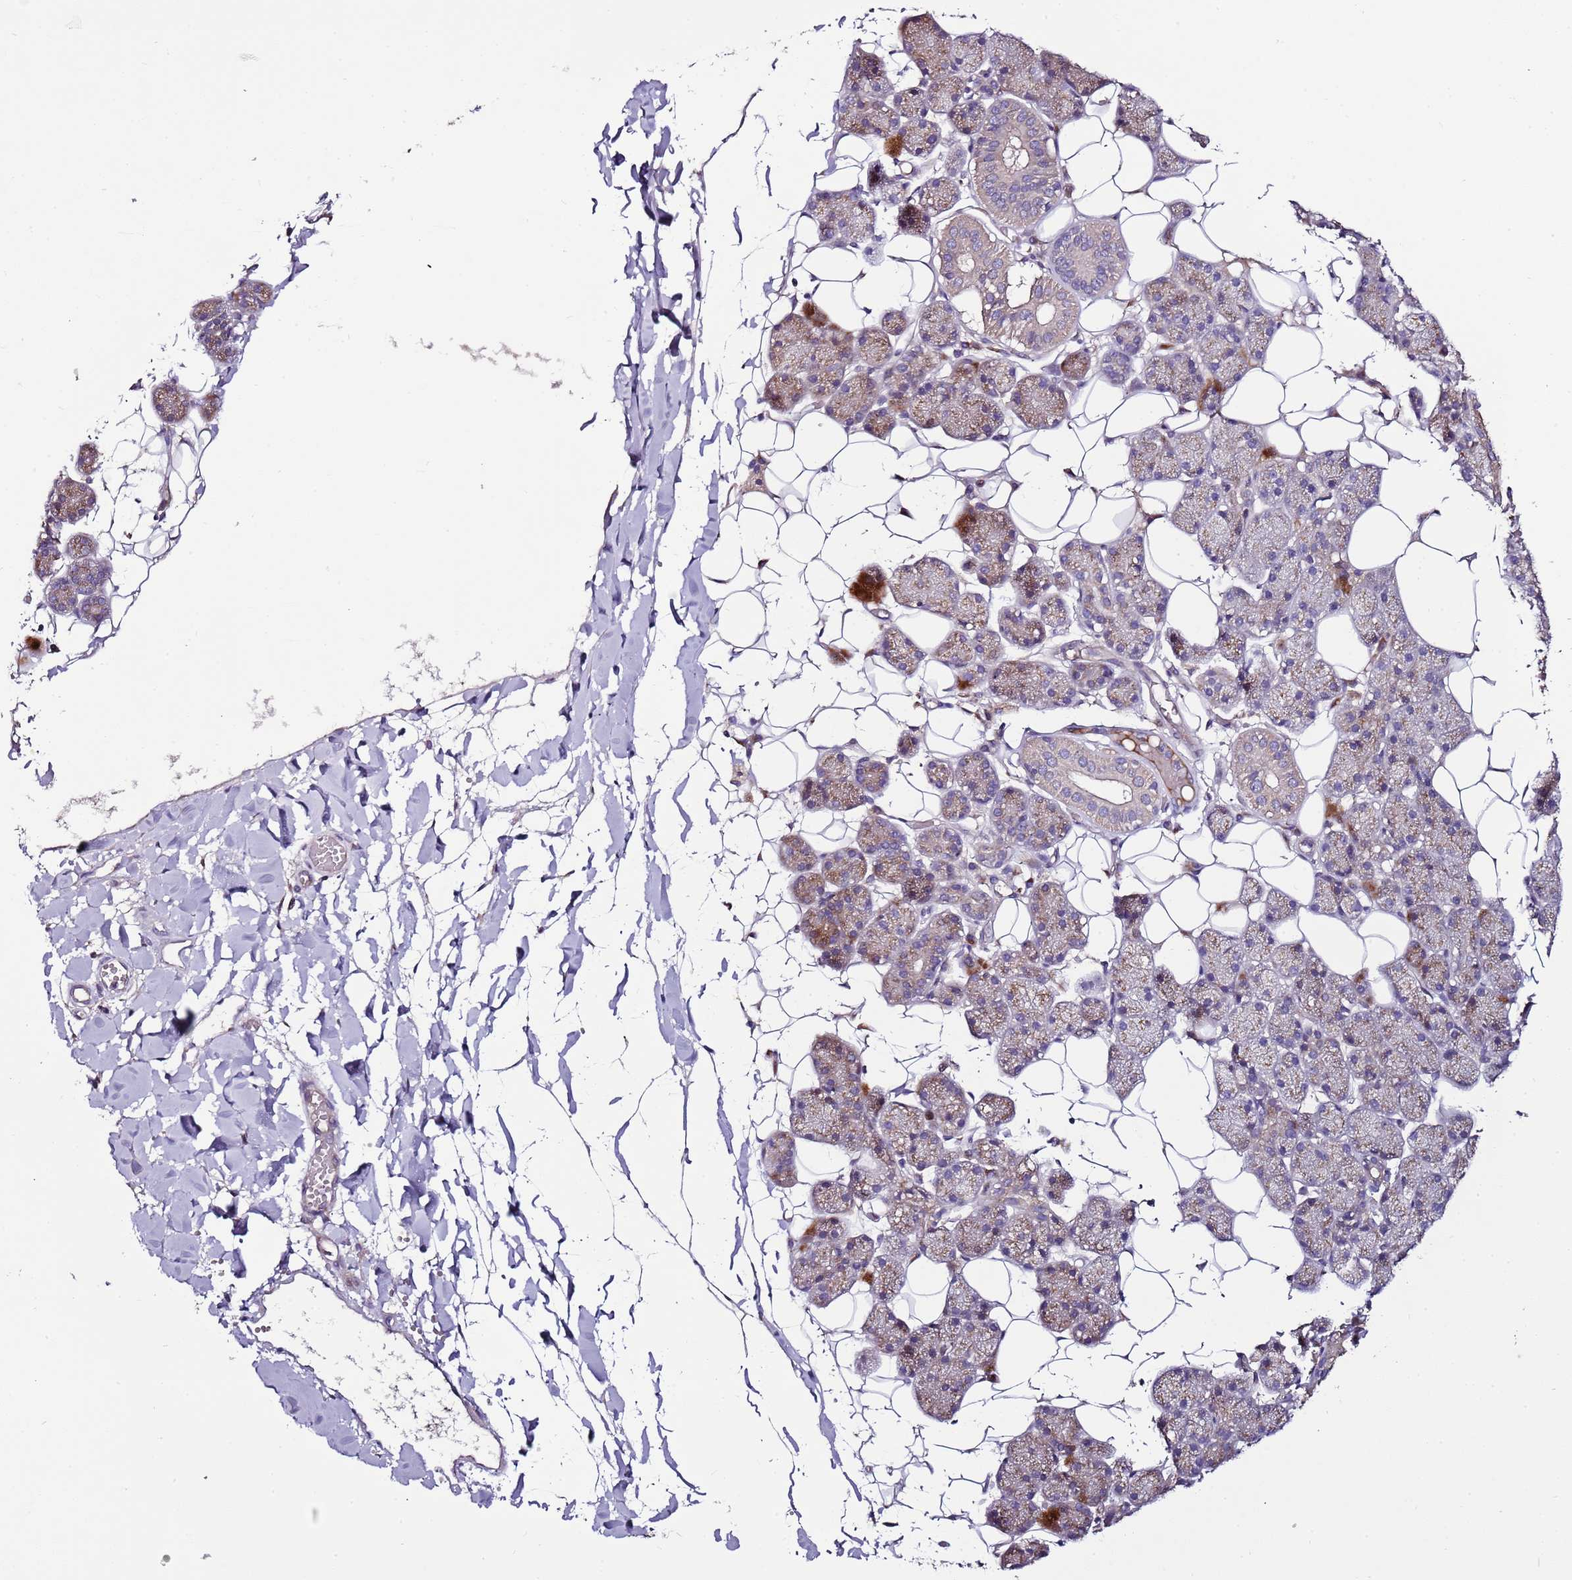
{"staining": {"intensity": "strong", "quantity": "<25%", "location": "cytoplasmic/membranous"}, "tissue": "salivary gland", "cell_type": "Glandular cells", "image_type": "normal", "snomed": [{"axis": "morphology", "description": "Normal tissue, NOS"}, {"axis": "topography", "description": "Salivary gland"}], "caption": "An immunohistochemistry photomicrograph of normal tissue is shown. Protein staining in brown shows strong cytoplasmic/membranous positivity in salivary gland within glandular cells.", "gene": "FAM20A", "patient": {"sex": "female", "age": 33}}